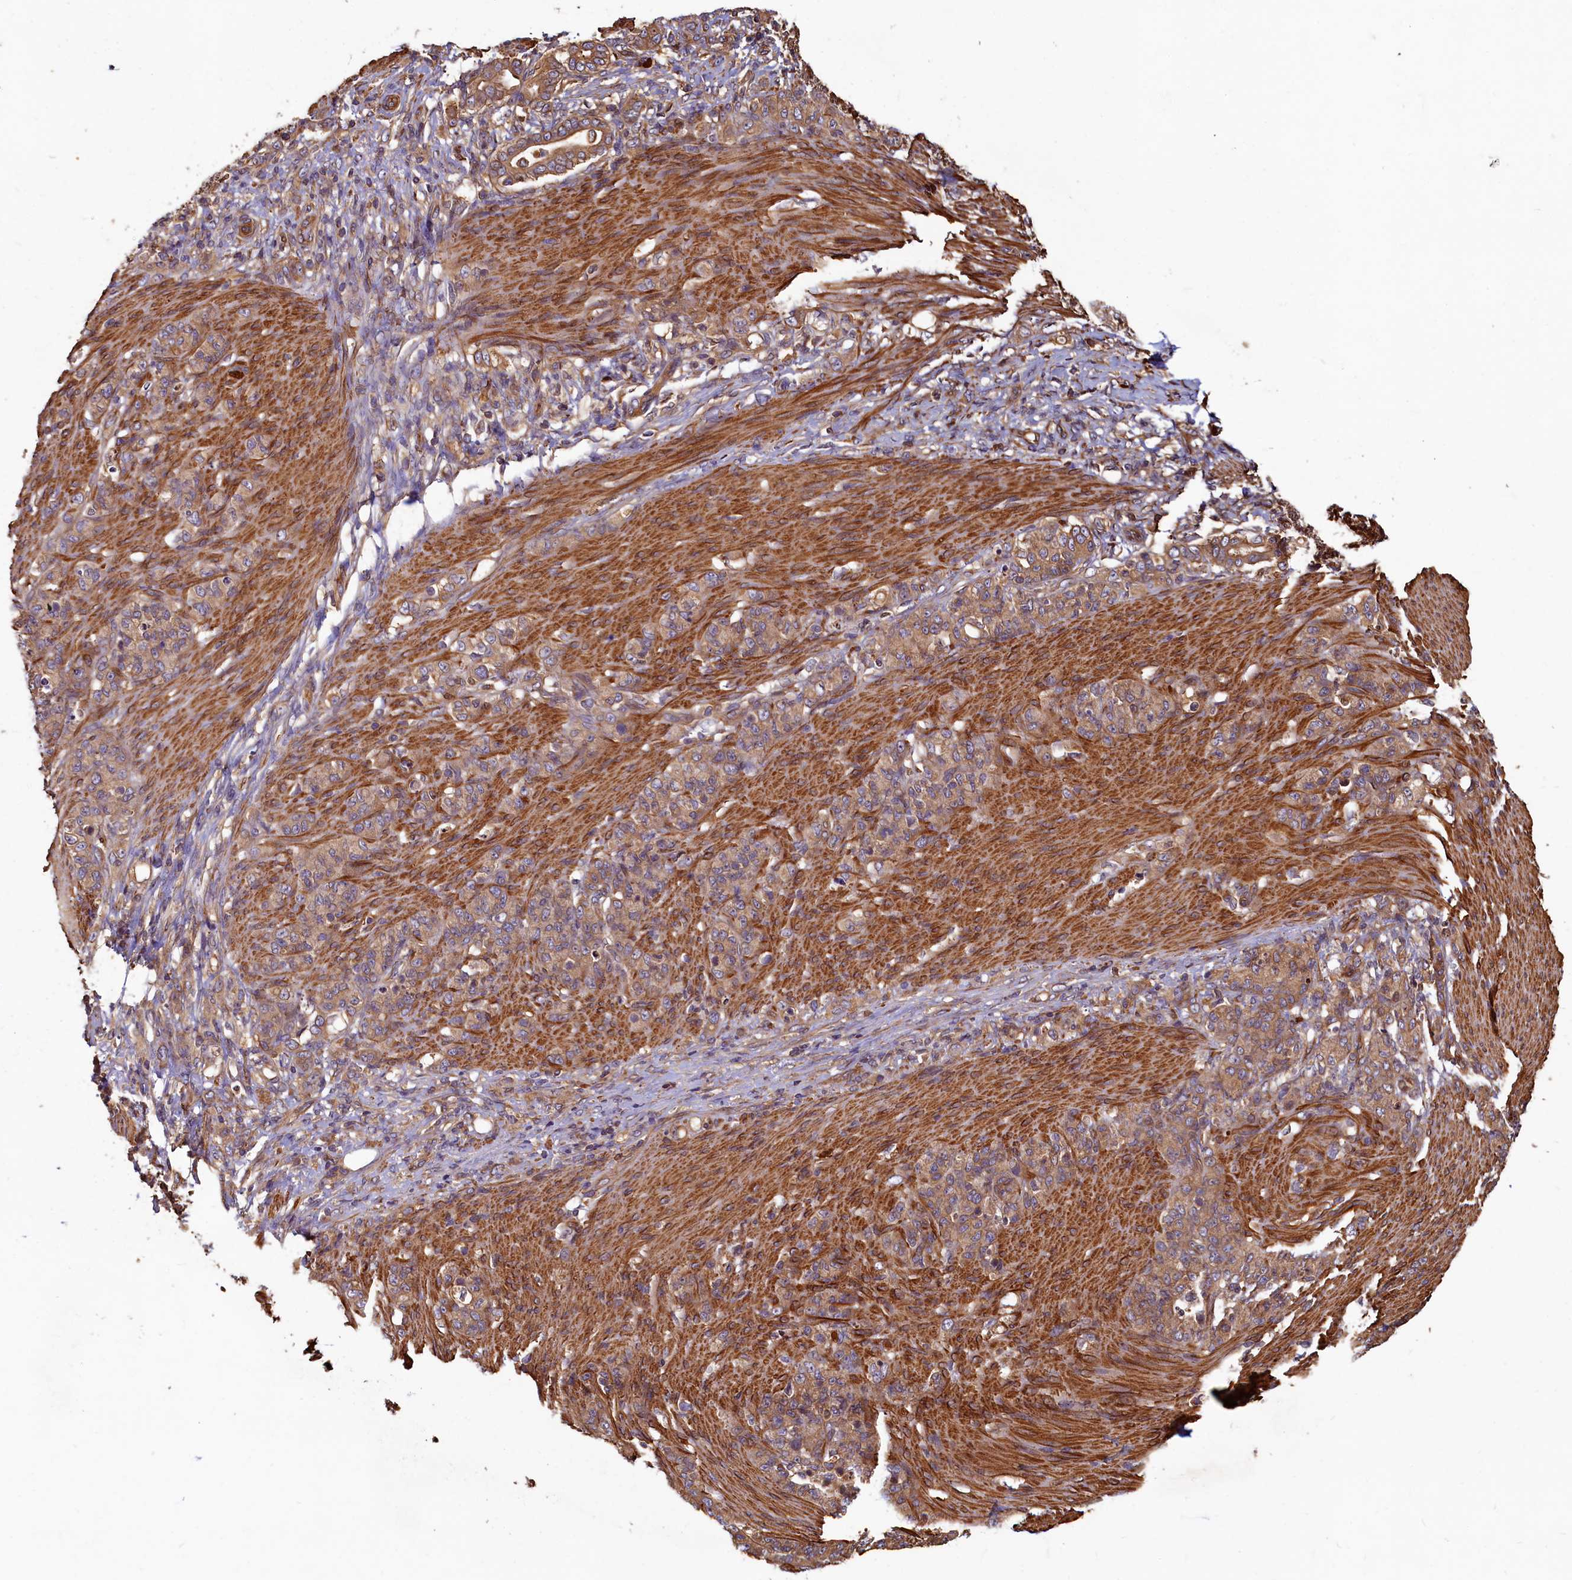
{"staining": {"intensity": "moderate", "quantity": ">75%", "location": "cytoplasmic/membranous"}, "tissue": "stomach cancer", "cell_type": "Tumor cells", "image_type": "cancer", "snomed": [{"axis": "morphology", "description": "Adenocarcinoma, NOS"}, {"axis": "topography", "description": "Stomach"}], "caption": "Immunohistochemical staining of stomach cancer (adenocarcinoma) shows medium levels of moderate cytoplasmic/membranous protein expression in approximately >75% of tumor cells. The staining is performed using DAB brown chromogen to label protein expression. The nuclei are counter-stained blue using hematoxylin.", "gene": "CCDC102B", "patient": {"sex": "female", "age": 79}}